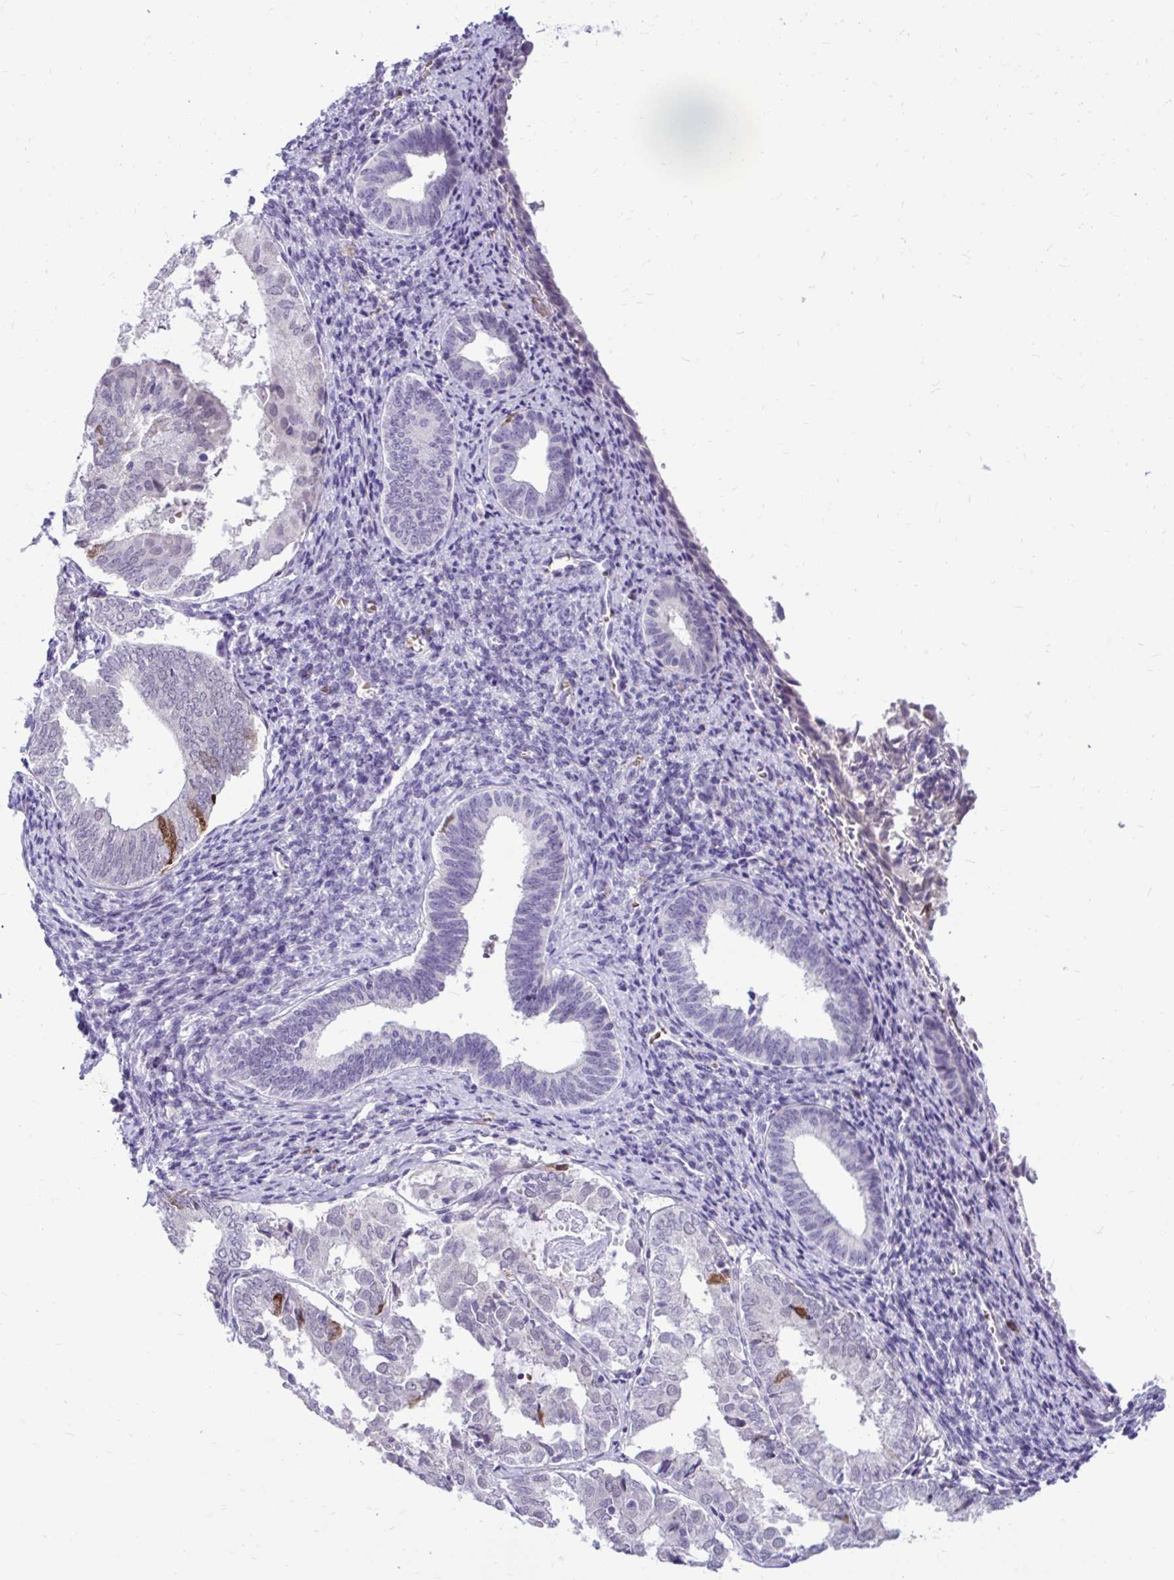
{"staining": {"intensity": "negative", "quantity": "none", "location": "none"}, "tissue": "endometrium", "cell_type": "Cells in endometrial stroma", "image_type": "normal", "snomed": [{"axis": "morphology", "description": "Normal tissue, NOS"}, {"axis": "topography", "description": "Endometrium"}], "caption": "Protein analysis of normal endometrium demonstrates no significant staining in cells in endometrial stroma.", "gene": "CDC20", "patient": {"sex": "female", "age": 50}}